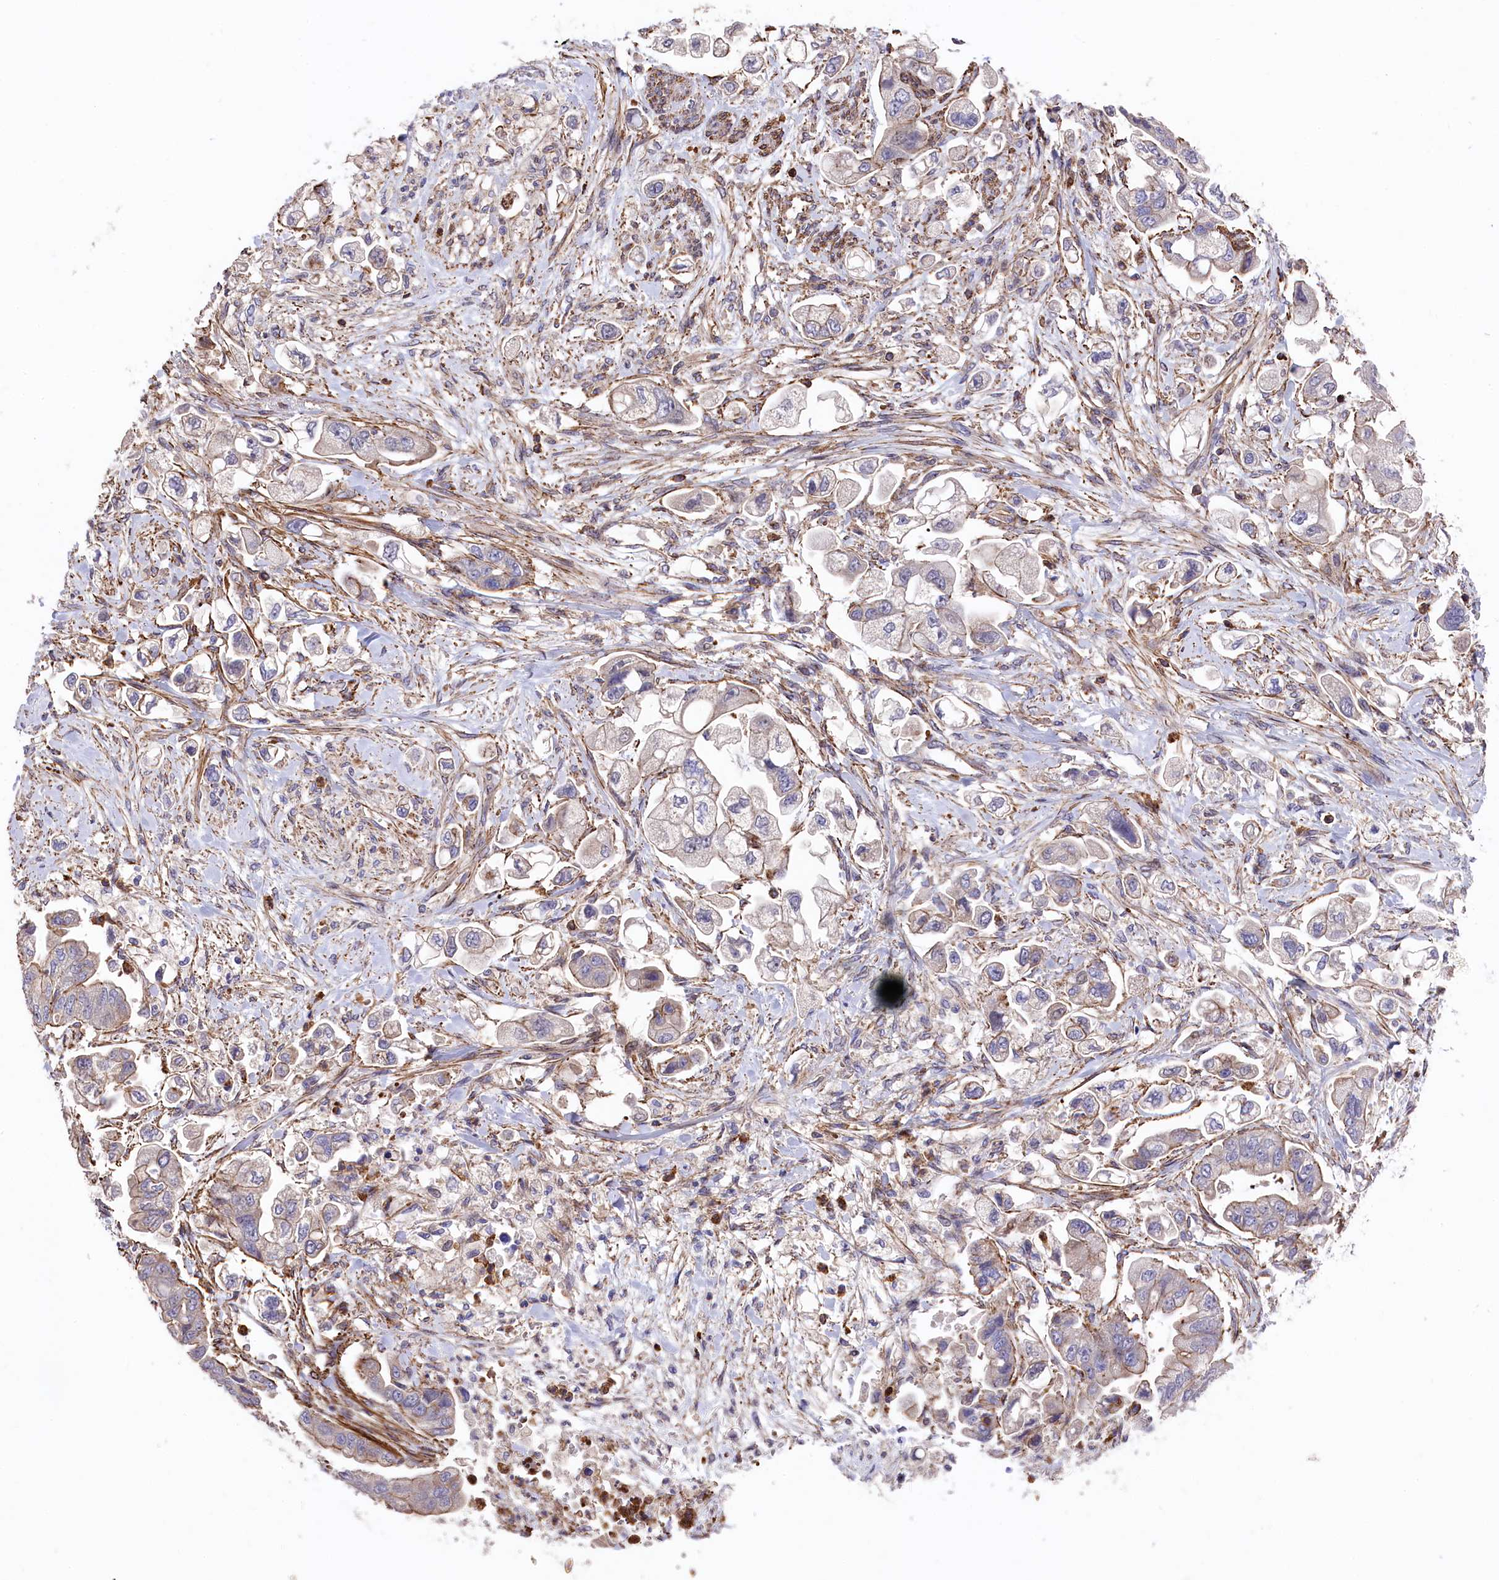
{"staining": {"intensity": "negative", "quantity": "none", "location": "none"}, "tissue": "stomach cancer", "cell_type": "Tumor cells", "image_type": "cancer", "snomed": [{"axis": "morphology", "description": "Adenocarcinoma, NOS"}, {"axis": "topography", "description": "Stomach"}], "caption": "Tumor cells are negative for brown protein staining in stomach cancer (adenocarcinoma).", "gene": "RAPSN", "patient": {"sex": "male", "age": 62}}